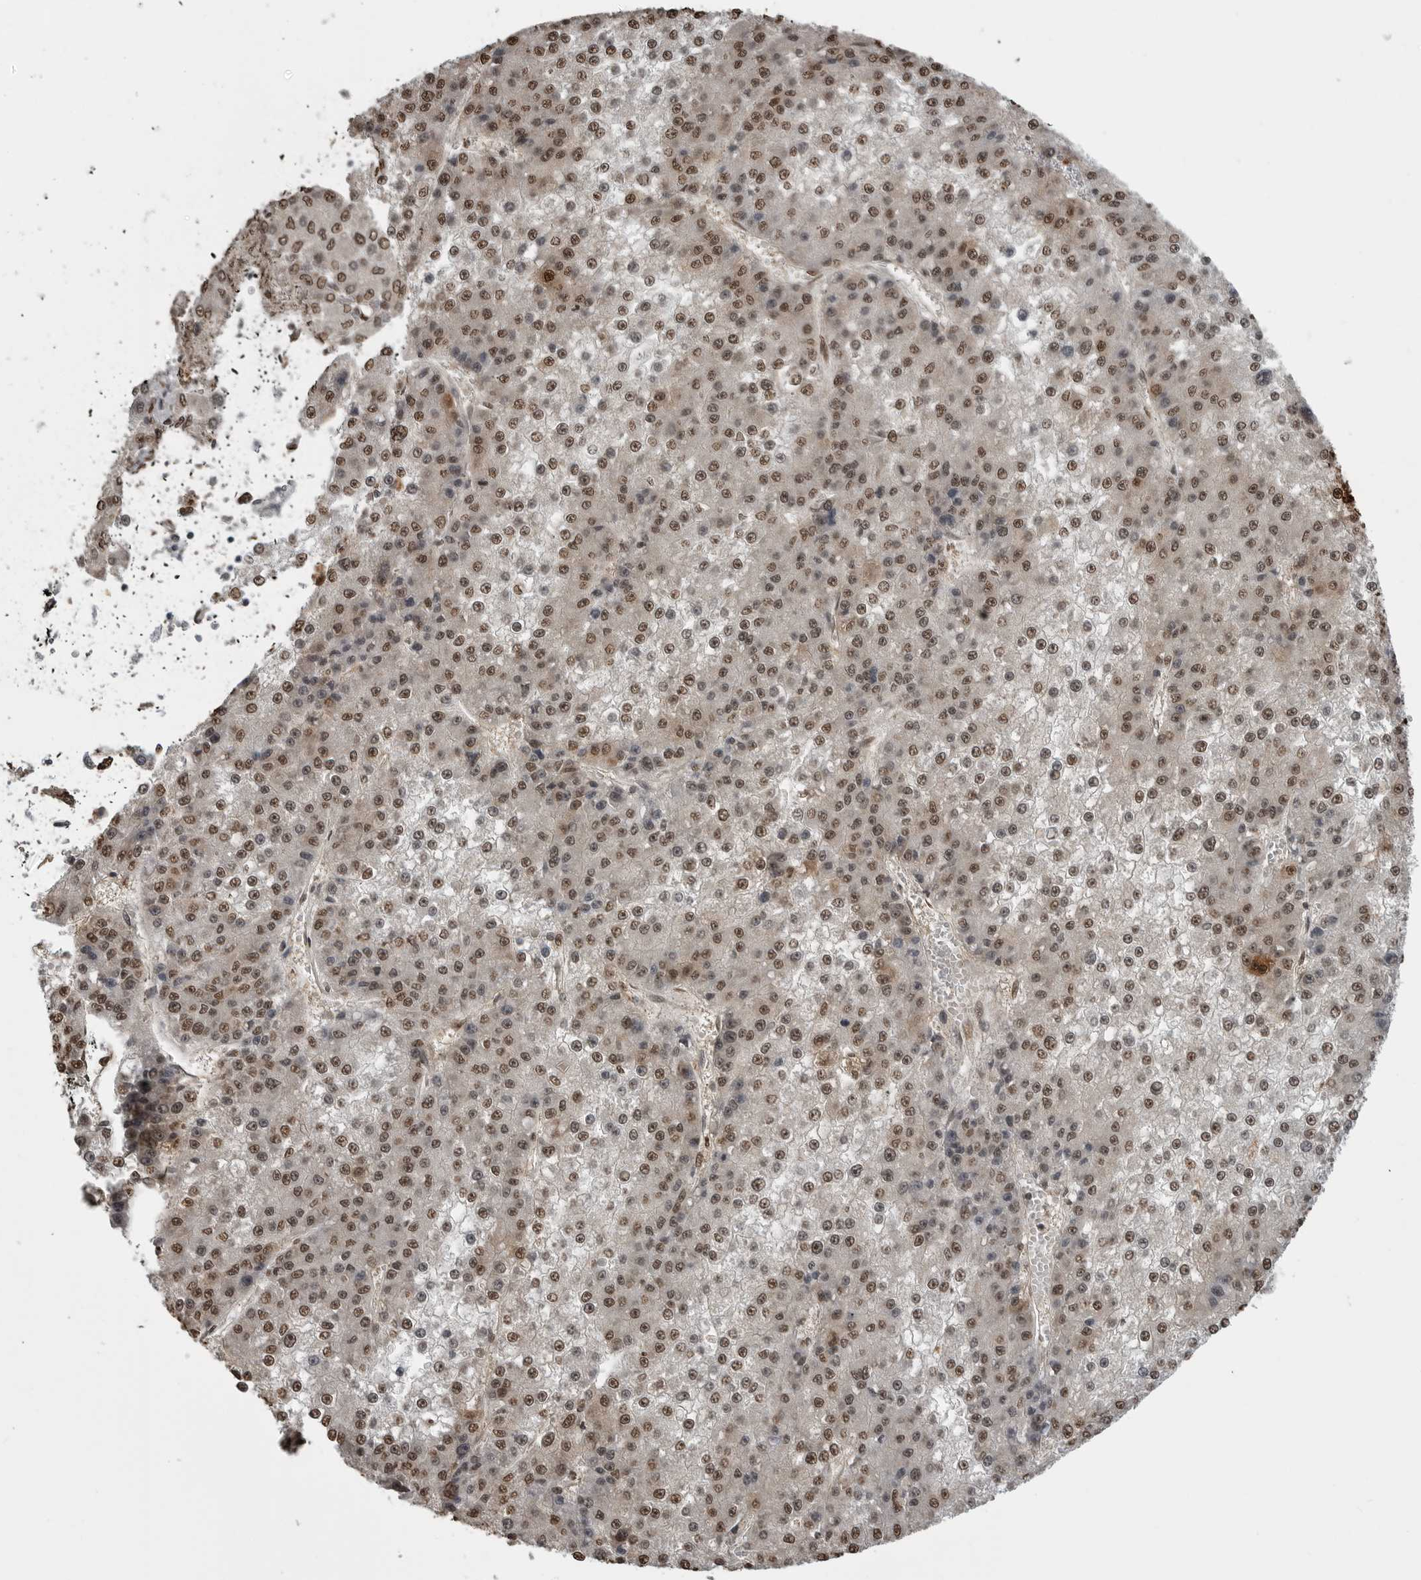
{"staining": {"intensity": "moderate", "quantity": ">75%", "location": "nuclear"}, "tissue": "liver cancer", "cell_type": "Tumor cells", "image_type": "cancer", "snomed": [{"axis": "morphology", "description": "Carcinoma, Hepatocellular, NOS"}, {"axis": "topography", "description": "Liver"}], "caption": "Immunohistochemistry (IHC) photomicrograph of neoplastic tissue: human liver cancer stained using immunohistochemistry (IHC) demonstrates medium levels of moderate protein expression localized specifically in the nuclear of tumor cells, appearing as a nuclear brown color.", "gene": "SMAD2", "patient": {"sex": "female", "age": 73}}